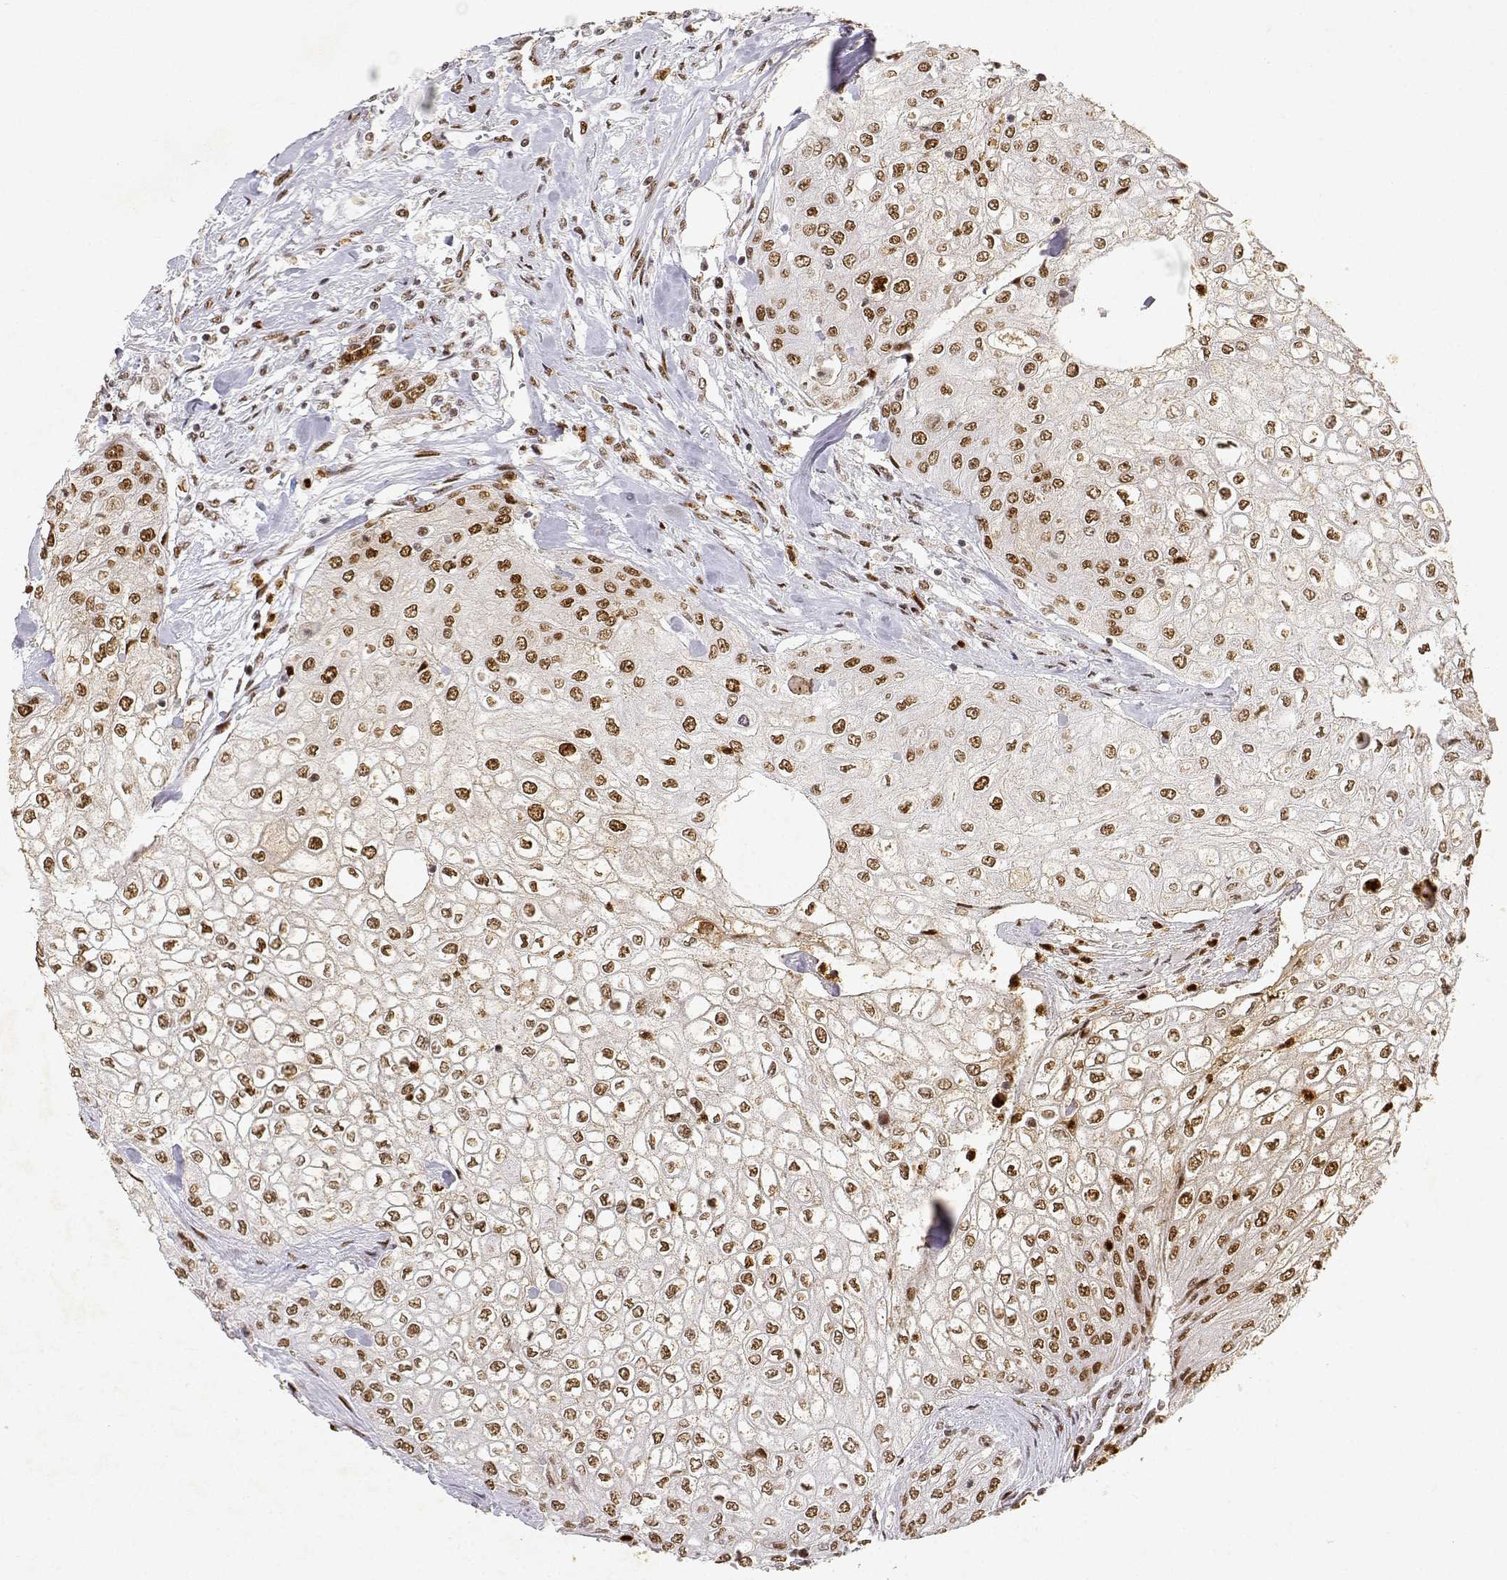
{"staining": {"intensity": "moderate", "quantity": ">75%", "location": "nuclear"}, "tissue": "urothelial cancer", "cell_type": "Tumor cells", "image_type": "cancer", "snomed": [{"axis": "morphology", "description": "Urothelial carcinoma, High grade"}, {"axis": "topography", "description": "Urinary bladder"}], "caption": "The micrograph demonstrates staining of urothelial cancer, revealing moderate nuclear protein staining (brown color) within tumor cells.", "gene": "RSF1", "patient": {"sex": "male", "age": 62}}